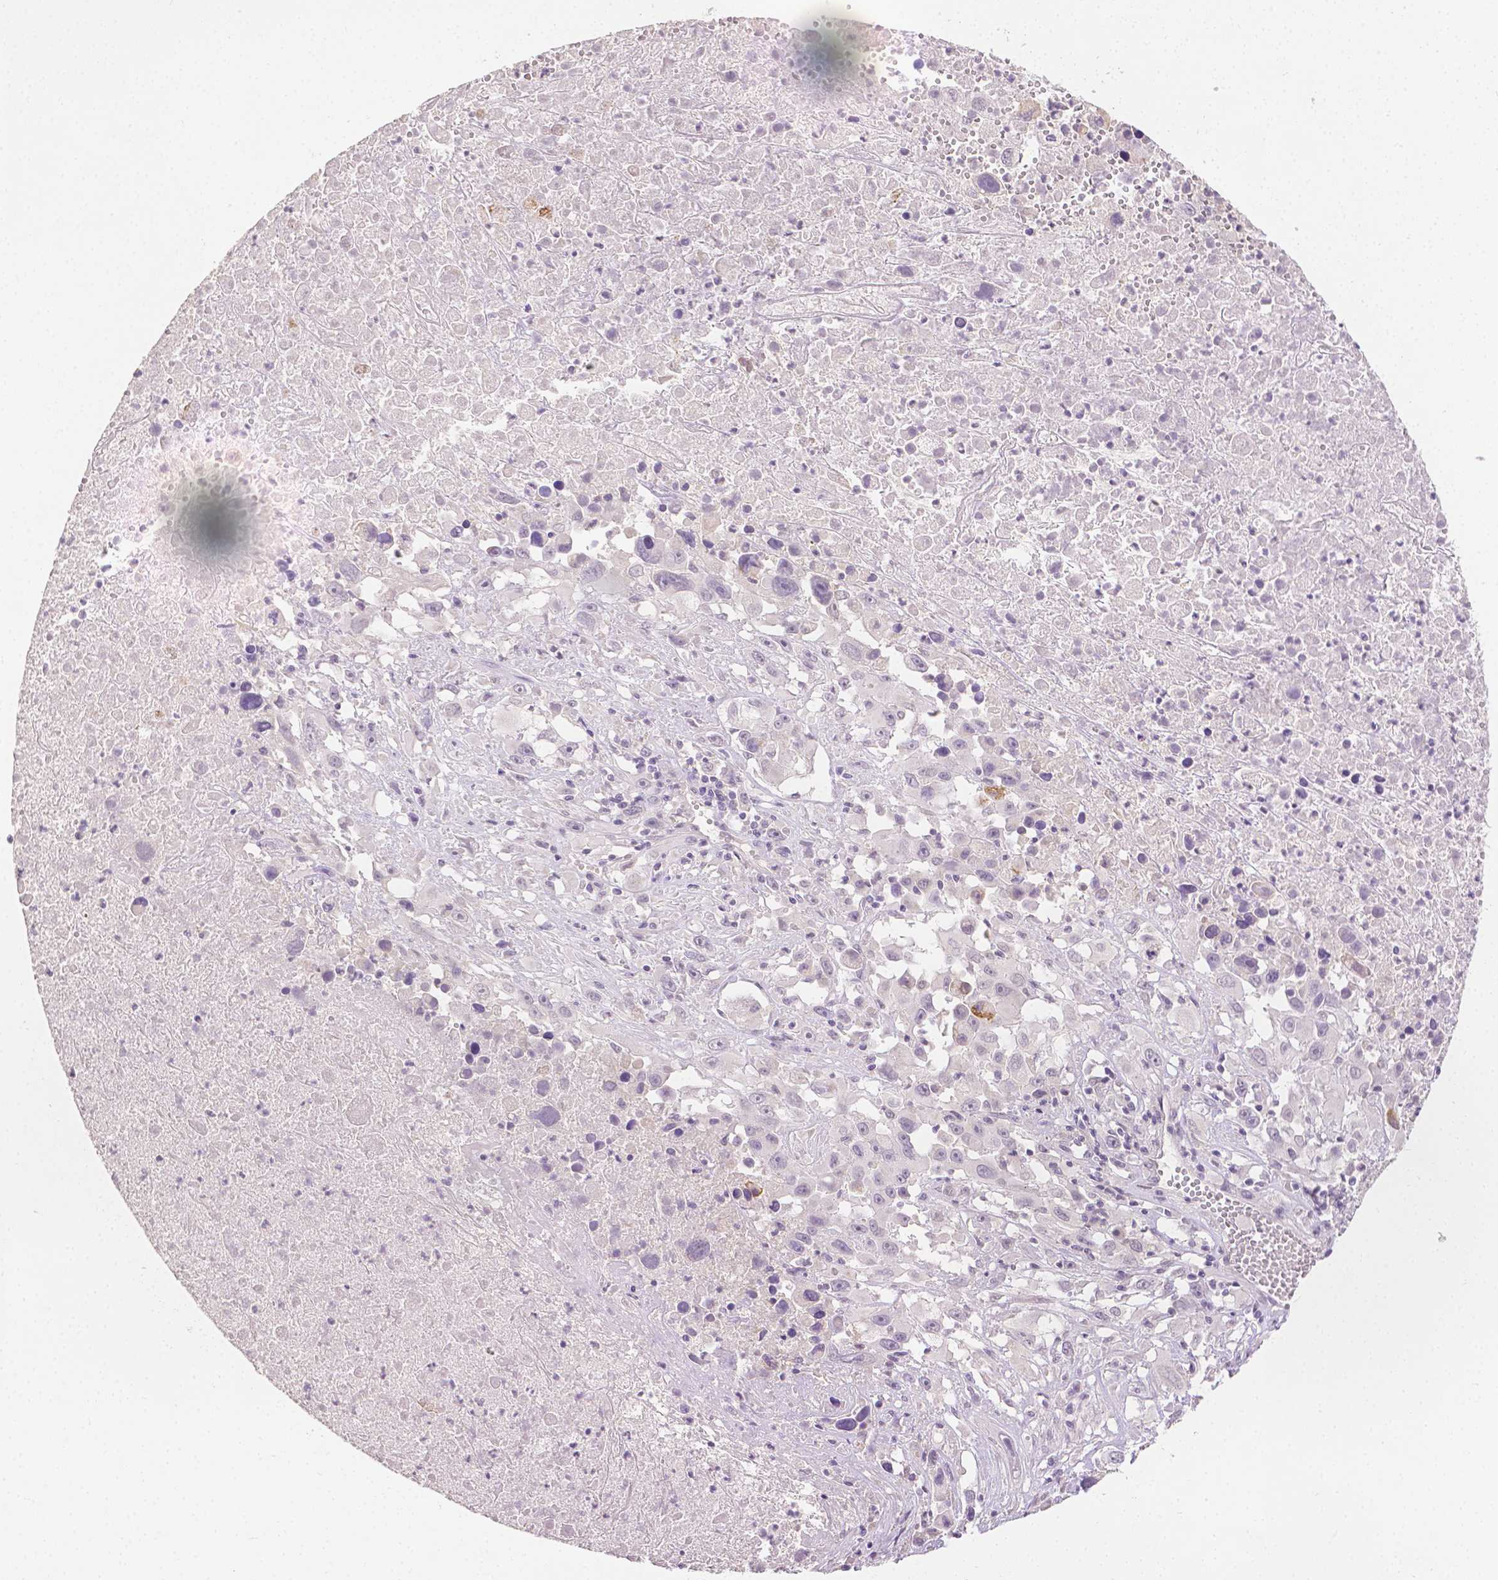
{"staining": {"intensity": "negative", "quantity": "none", "location": "none"}, "tissue": "melanoma", "cell_type": "Tumor cells", "image_type": "cancer", "snomed": [{"axis": "morphology", "description": "Malignant melanoma, Metastatic site"}, {"axis": "topography", "description": "Soft tissue"}], "caption": "Tumor cells are negative for protein expression in human malignant melanoma (metastatic site).", "gene": "TGM1", "patient": {"sex": "male", "age": 50}}